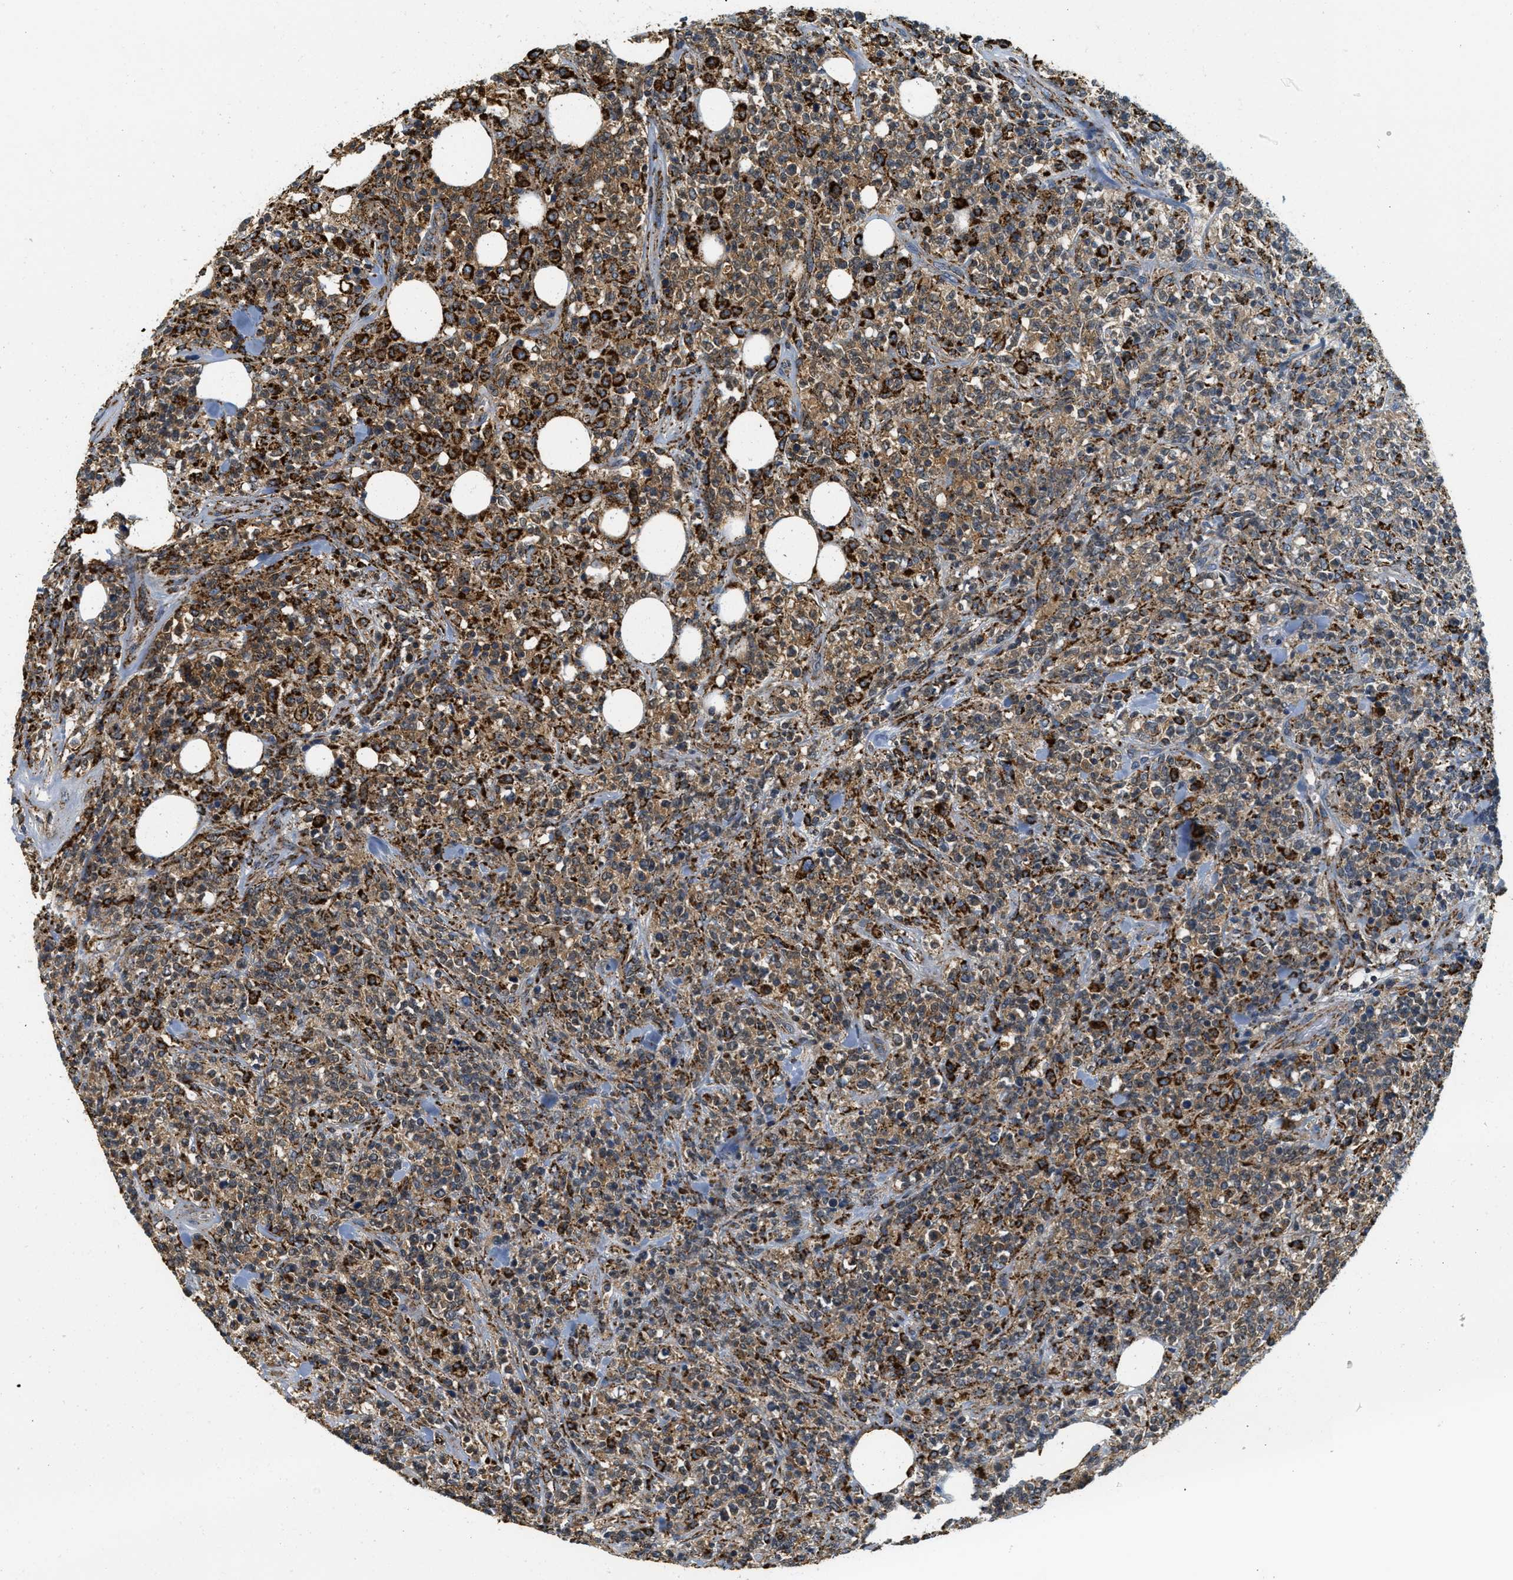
{"staining": {"intensity": "strong", "quantity": ">75%", "location": "cytoplasmic/membranous"}, "tissue": "lymphoma", "cell_type": "Tumor cells", "image_type": "cancer", "snomed": [{"axis": "morphology", "description": "Malignant lymphoma, non-Hodgkin's type, High grade"}, {"axis": "topography", "description": "Soft tissue"}], "caption": "Protein expression analysis of human high-grade malignant lymphoma, non-Hodgkin's type reveals strong cytoplasmic/membranous expression in about >75% of tumor cells.", "gene": "HLCS", "patient": {"sex": "male", "age": 18}}